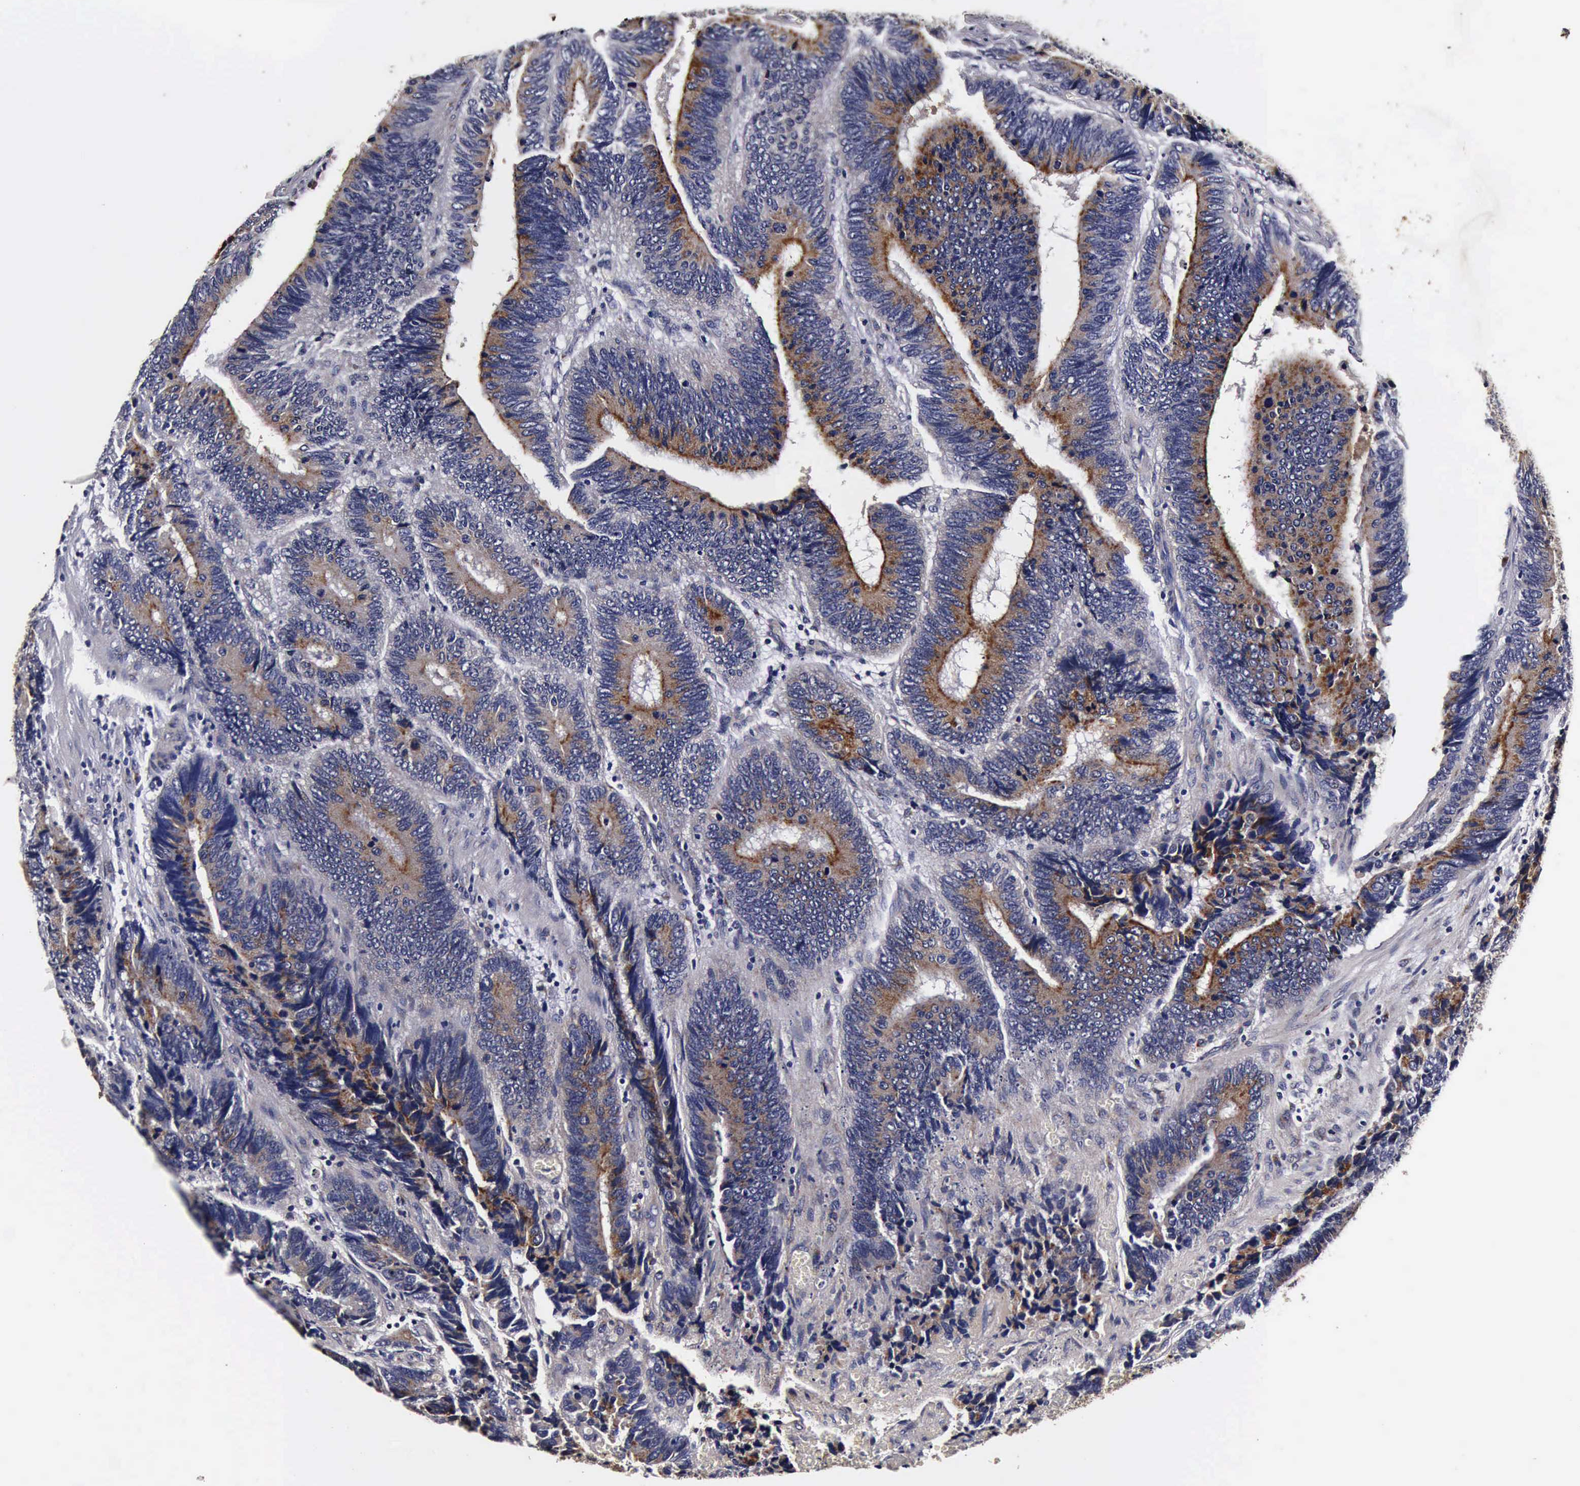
{"staining": {"intensity": "moderate", "quantity": ">75%", "location": "cytoplasmic/membranous"}, "tissue": "colorectal cancer", "cell_type": "Tumor cells", "image_type": "cancer", "snomed": [{"axis": "morphology", "description": "Adenocarcinoma, NOS"}, {"axis": "topography", "description": "Colon"}], "caption": "Protein positivity by IHC exhibits moderate cytoplasmic/membranous staining in about >75% of tumor cells in colorectal cancer.", "gene": "CST3", "patient": {"sex": "male", "age": 72}}